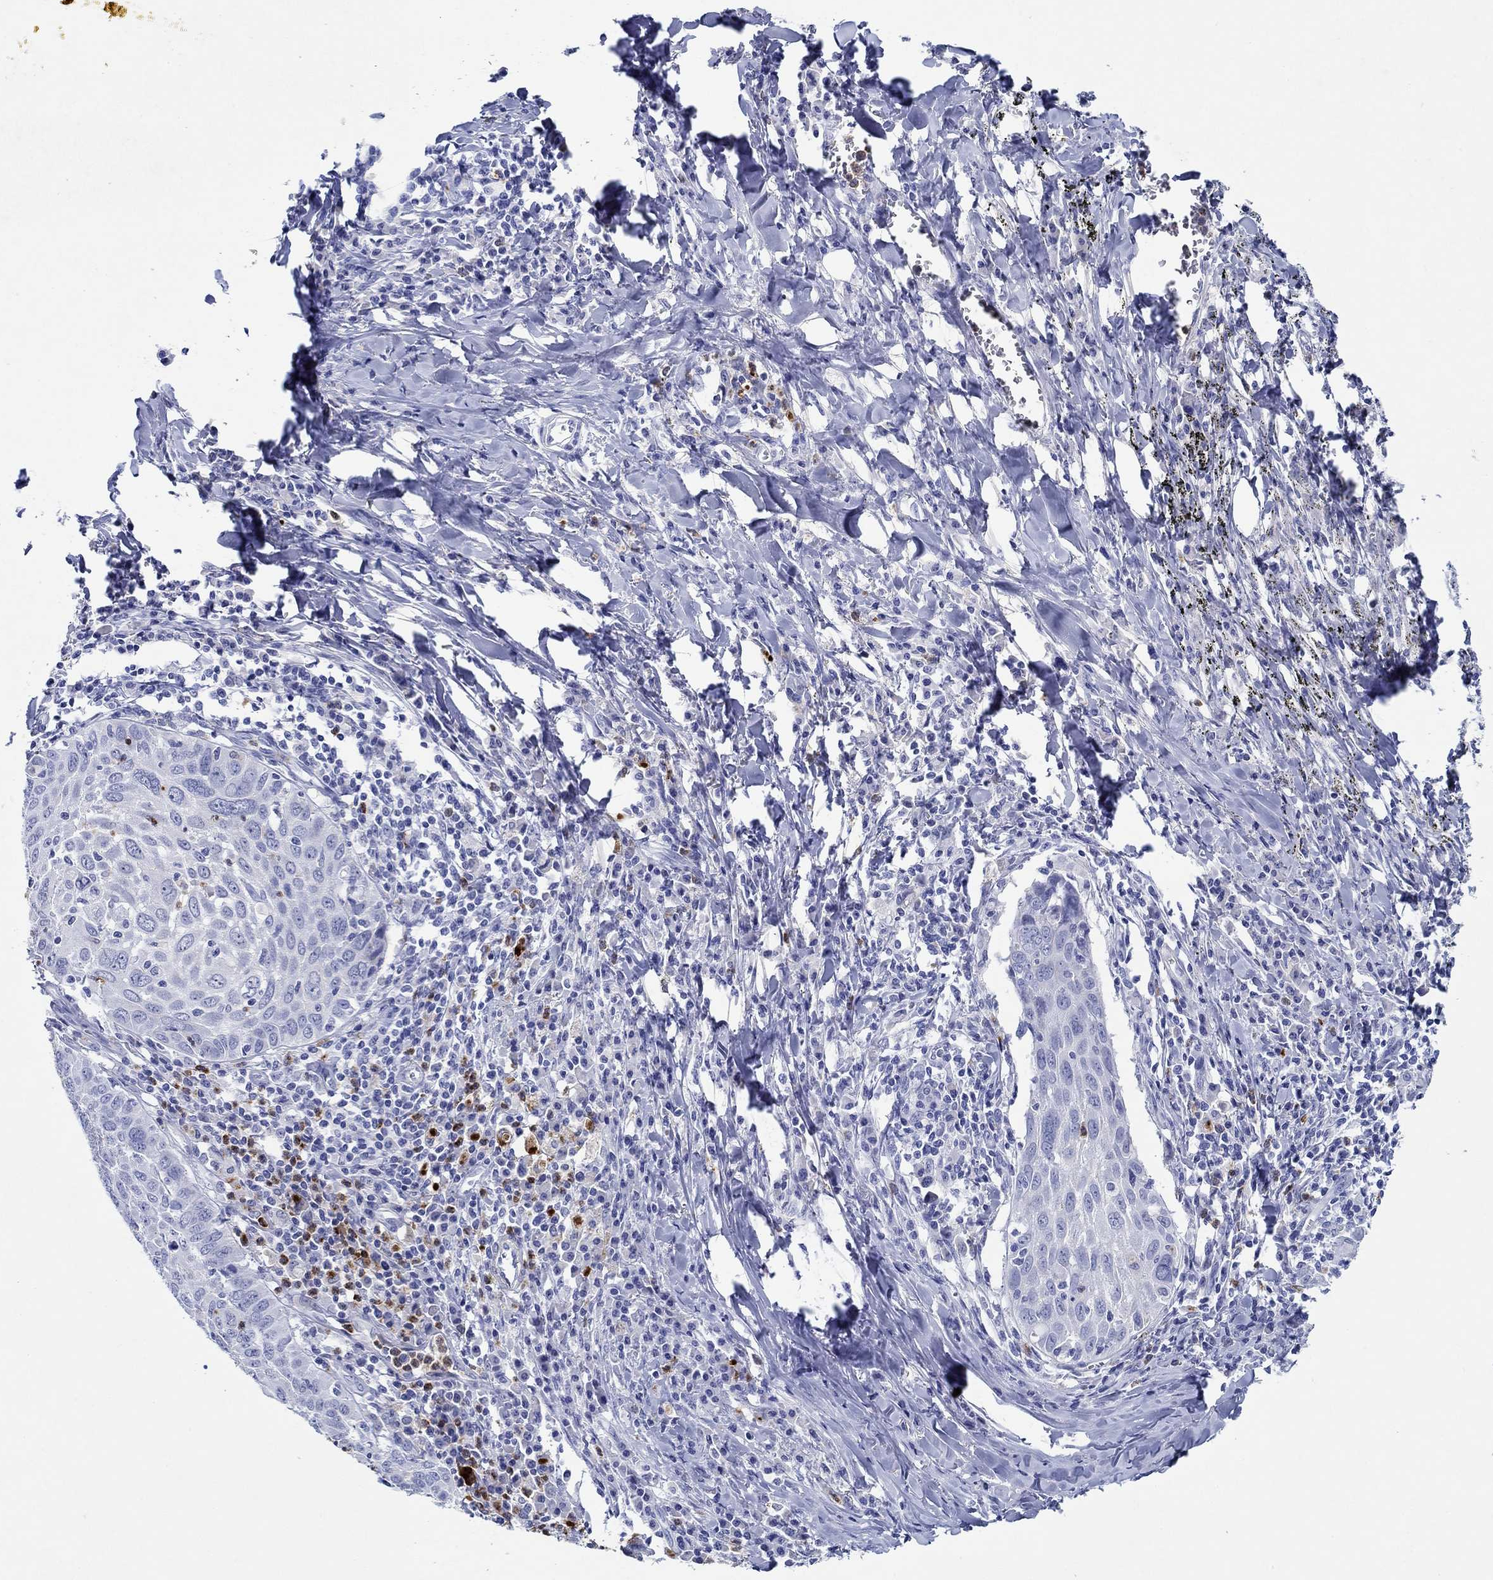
{"staining": {"intensity": "negative", "quantity": "none", "location": "none"}, "tissue": "lung cancer", "cell_type": "Tumor cells", "image_type": "cancer", "snomed": [{"axis": "morphology", "description": "Squamous cell carcinoma, NOS"}, {"axis": "topography", "description": "Lung"}], "caption": "High power microscopy image of an immunohistochemistry micrograph of squamous cell carcinoma (lung), revealing no significant staining in tumor cells.", "gene": "EPX", "patient": {"sex": "male", "age": 57}}